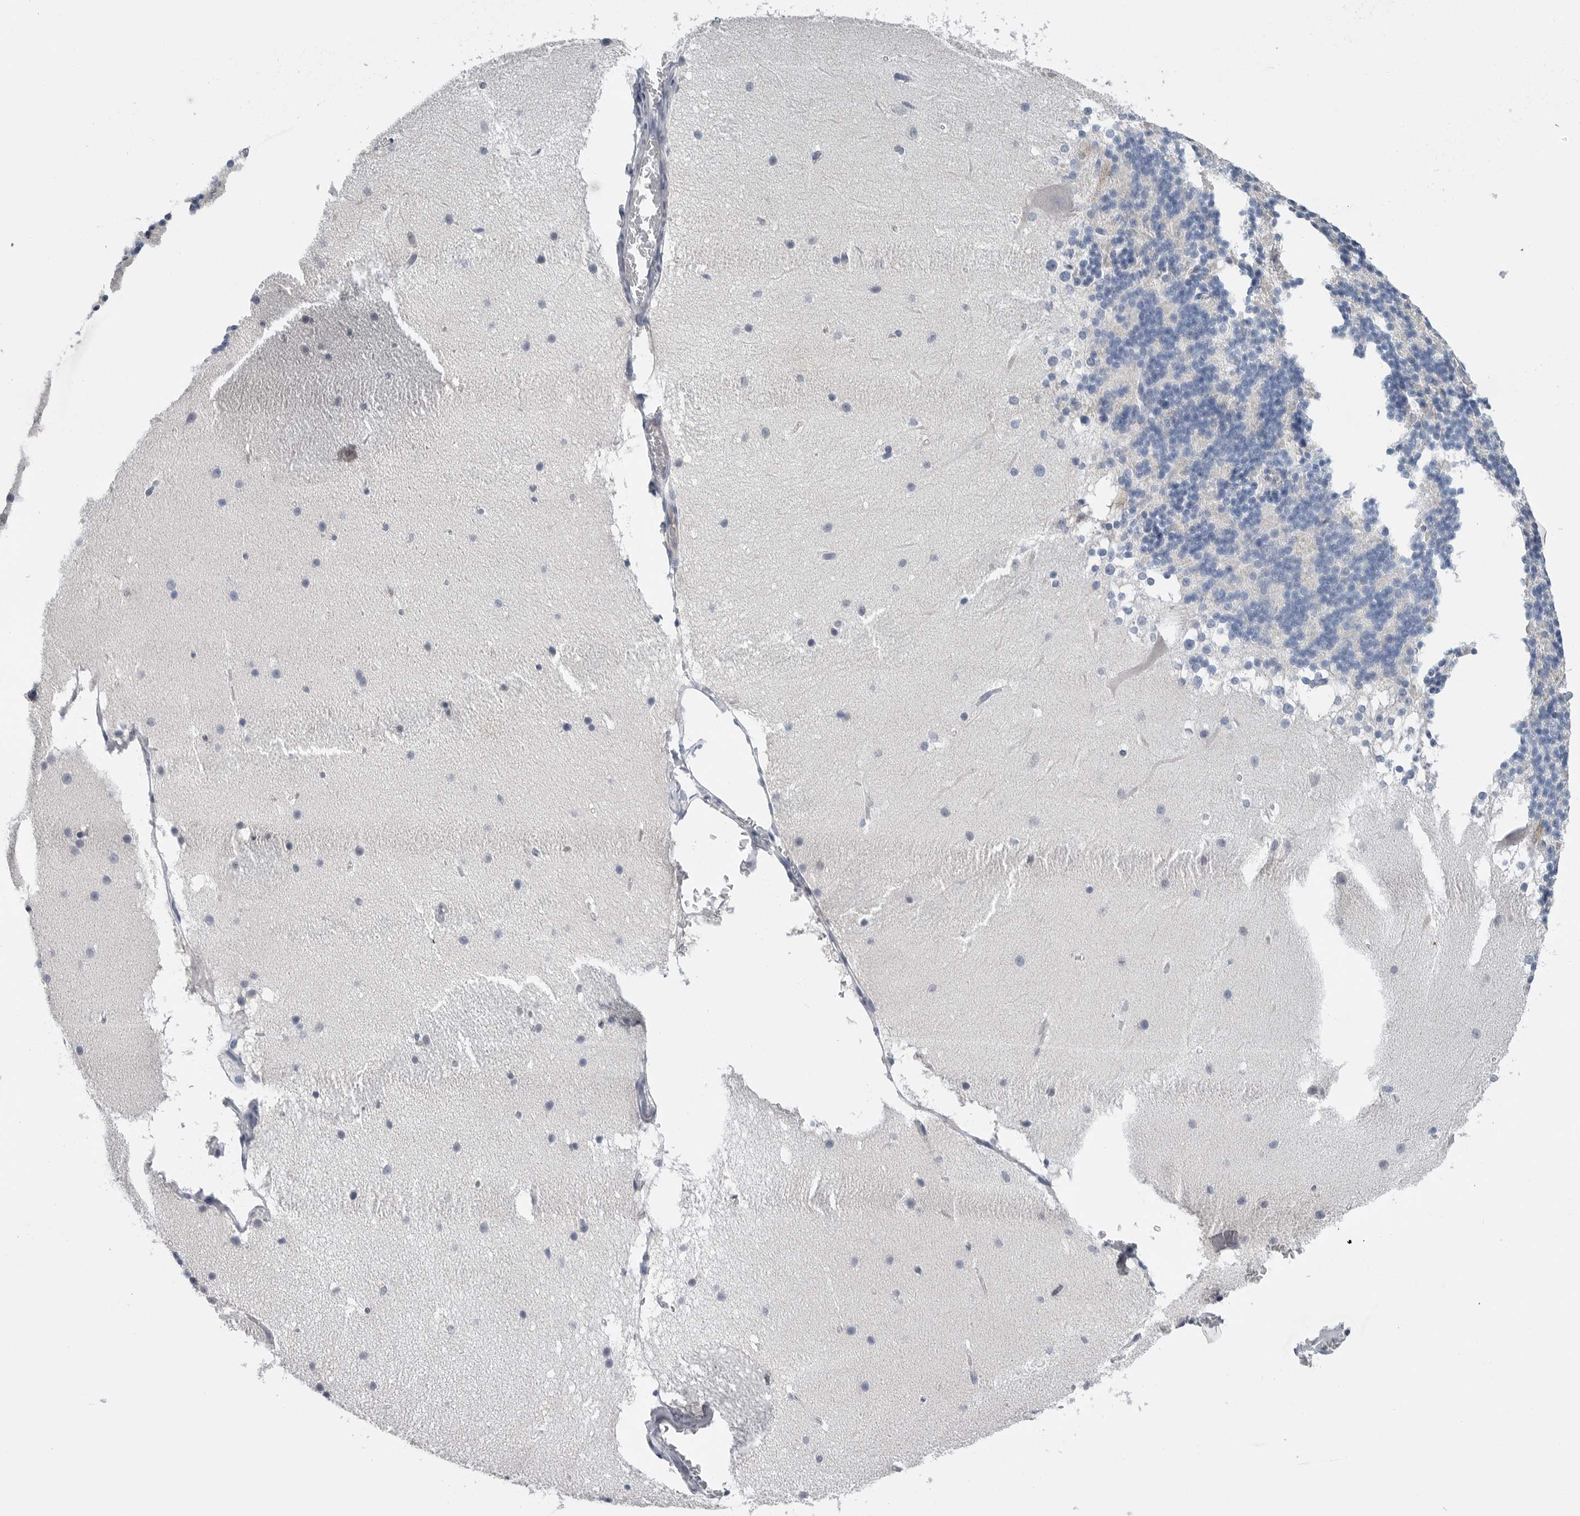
{"staining": {"intensity": "negative", "quantity": "none", "location": "none"}, "tissue": "cerebellum", "cell_type": "Cells in granular layer", "image_type": "normal", "snomed": [{"axis": "morphology", "description": "Normal tissue, NOS"}, {"axis": "topography", "description": "Cerebellum"}], "caption": "The micrograph reveals no staining of cells in granular layer in normal cerebellum. (DAB (3,3'-diaminobenzidine) immunohistochemistry (IHC), high magnification).", "gene": "FABP6", "patient": {"sex": "female", "age": 19}}